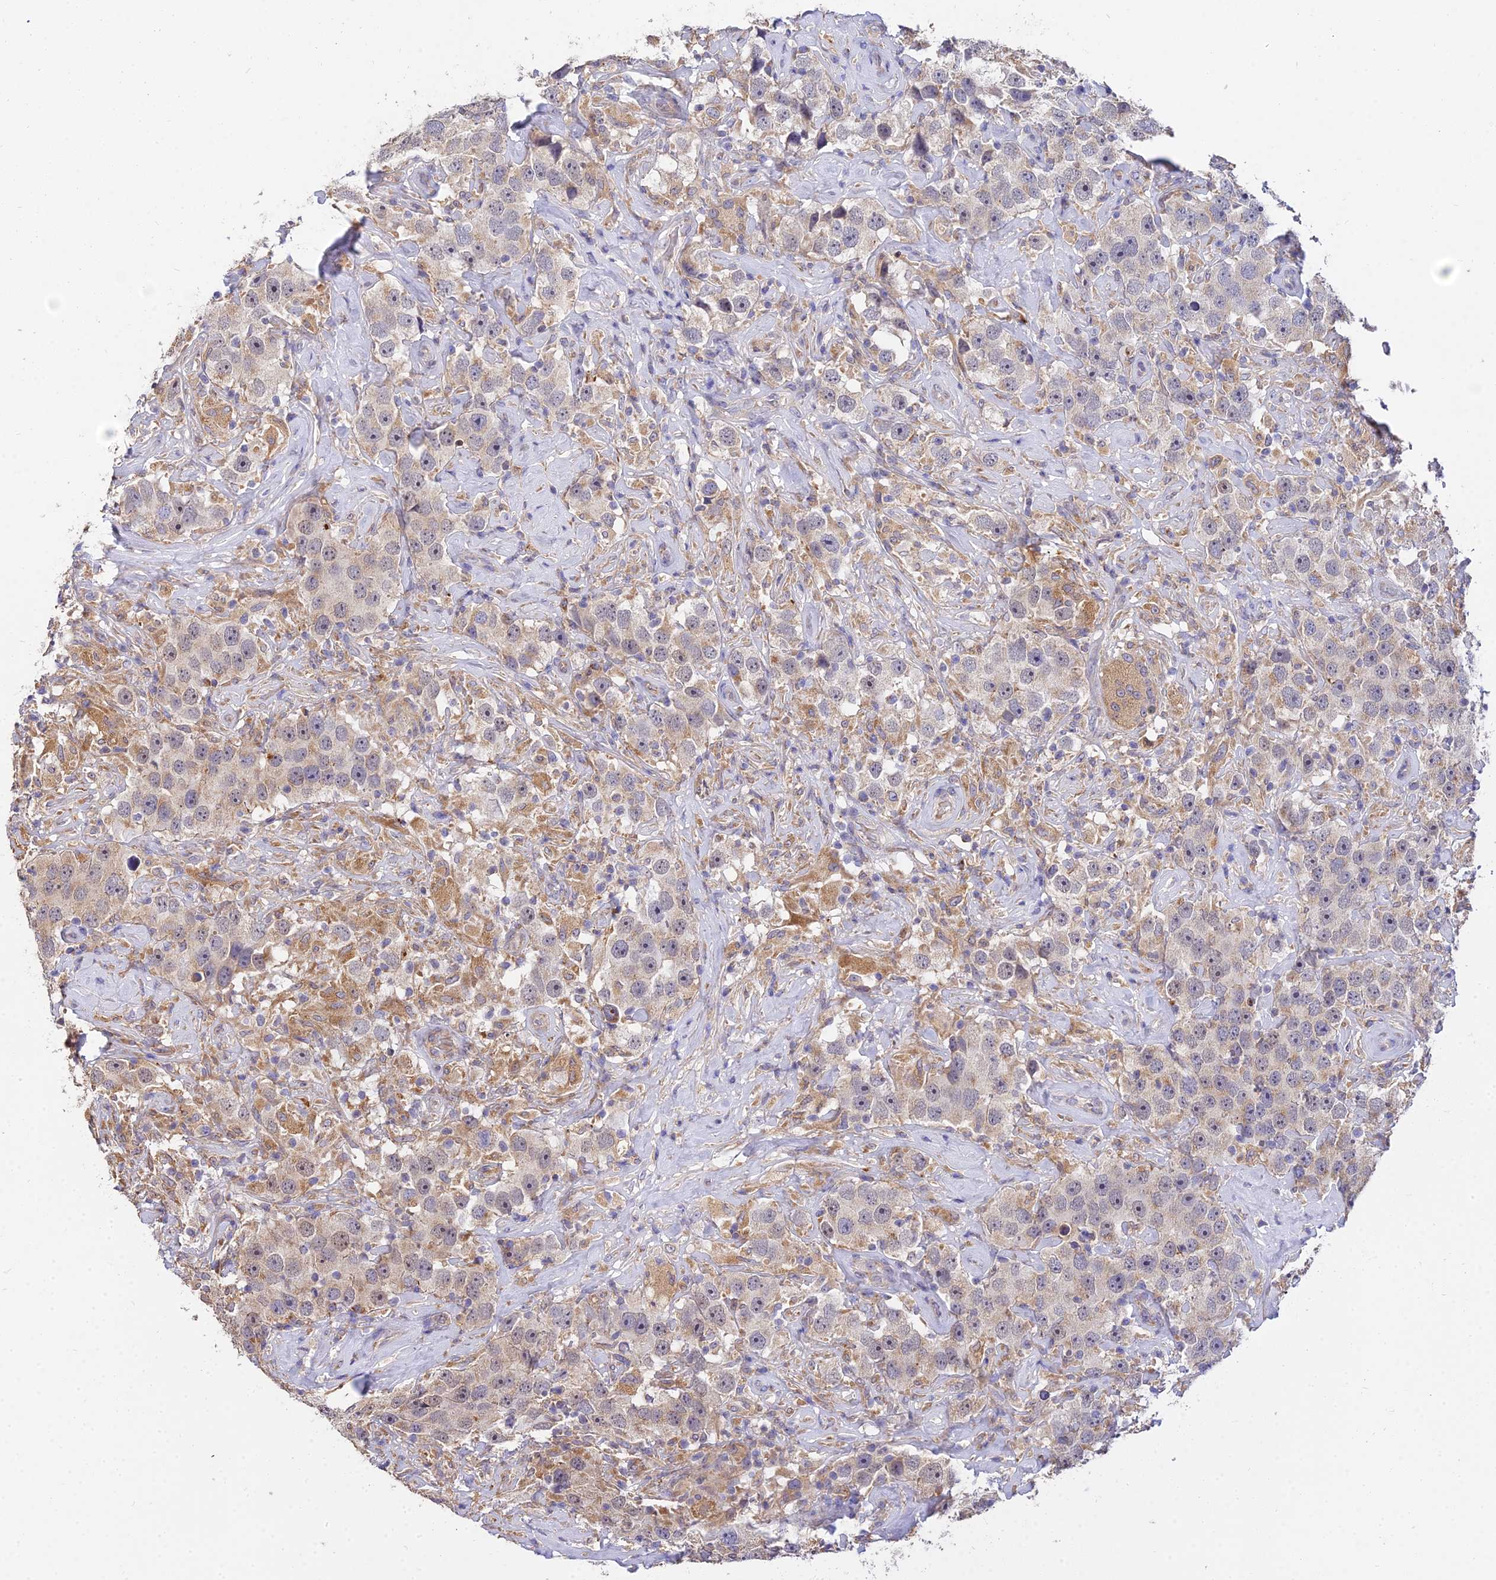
{"staining": {"intensity": "weak", "quantity": "25%-75%", "location": "cytoplasmic/membranous"}, "tissue": "testis cancer", "cell_type": "Tumor cells", "image_type": "cancer", "snomed": [{"axis": "morphology", "description": "Seminoma, NOS"}, {"axis": "topography", "description": "Testis"}], "caption": "Immunohistochemistry photomicrograph of neoplastic tissue: human seminoma (testis) stained using IHC shows low levels of weak protein expression localized specifically in the cytoplasmic/membranous of tumor cells, appearing as a cytoplasmic/membranous brown color.", "gene": "ARL8B", "patient": {"sex": "male", "age": 49}}